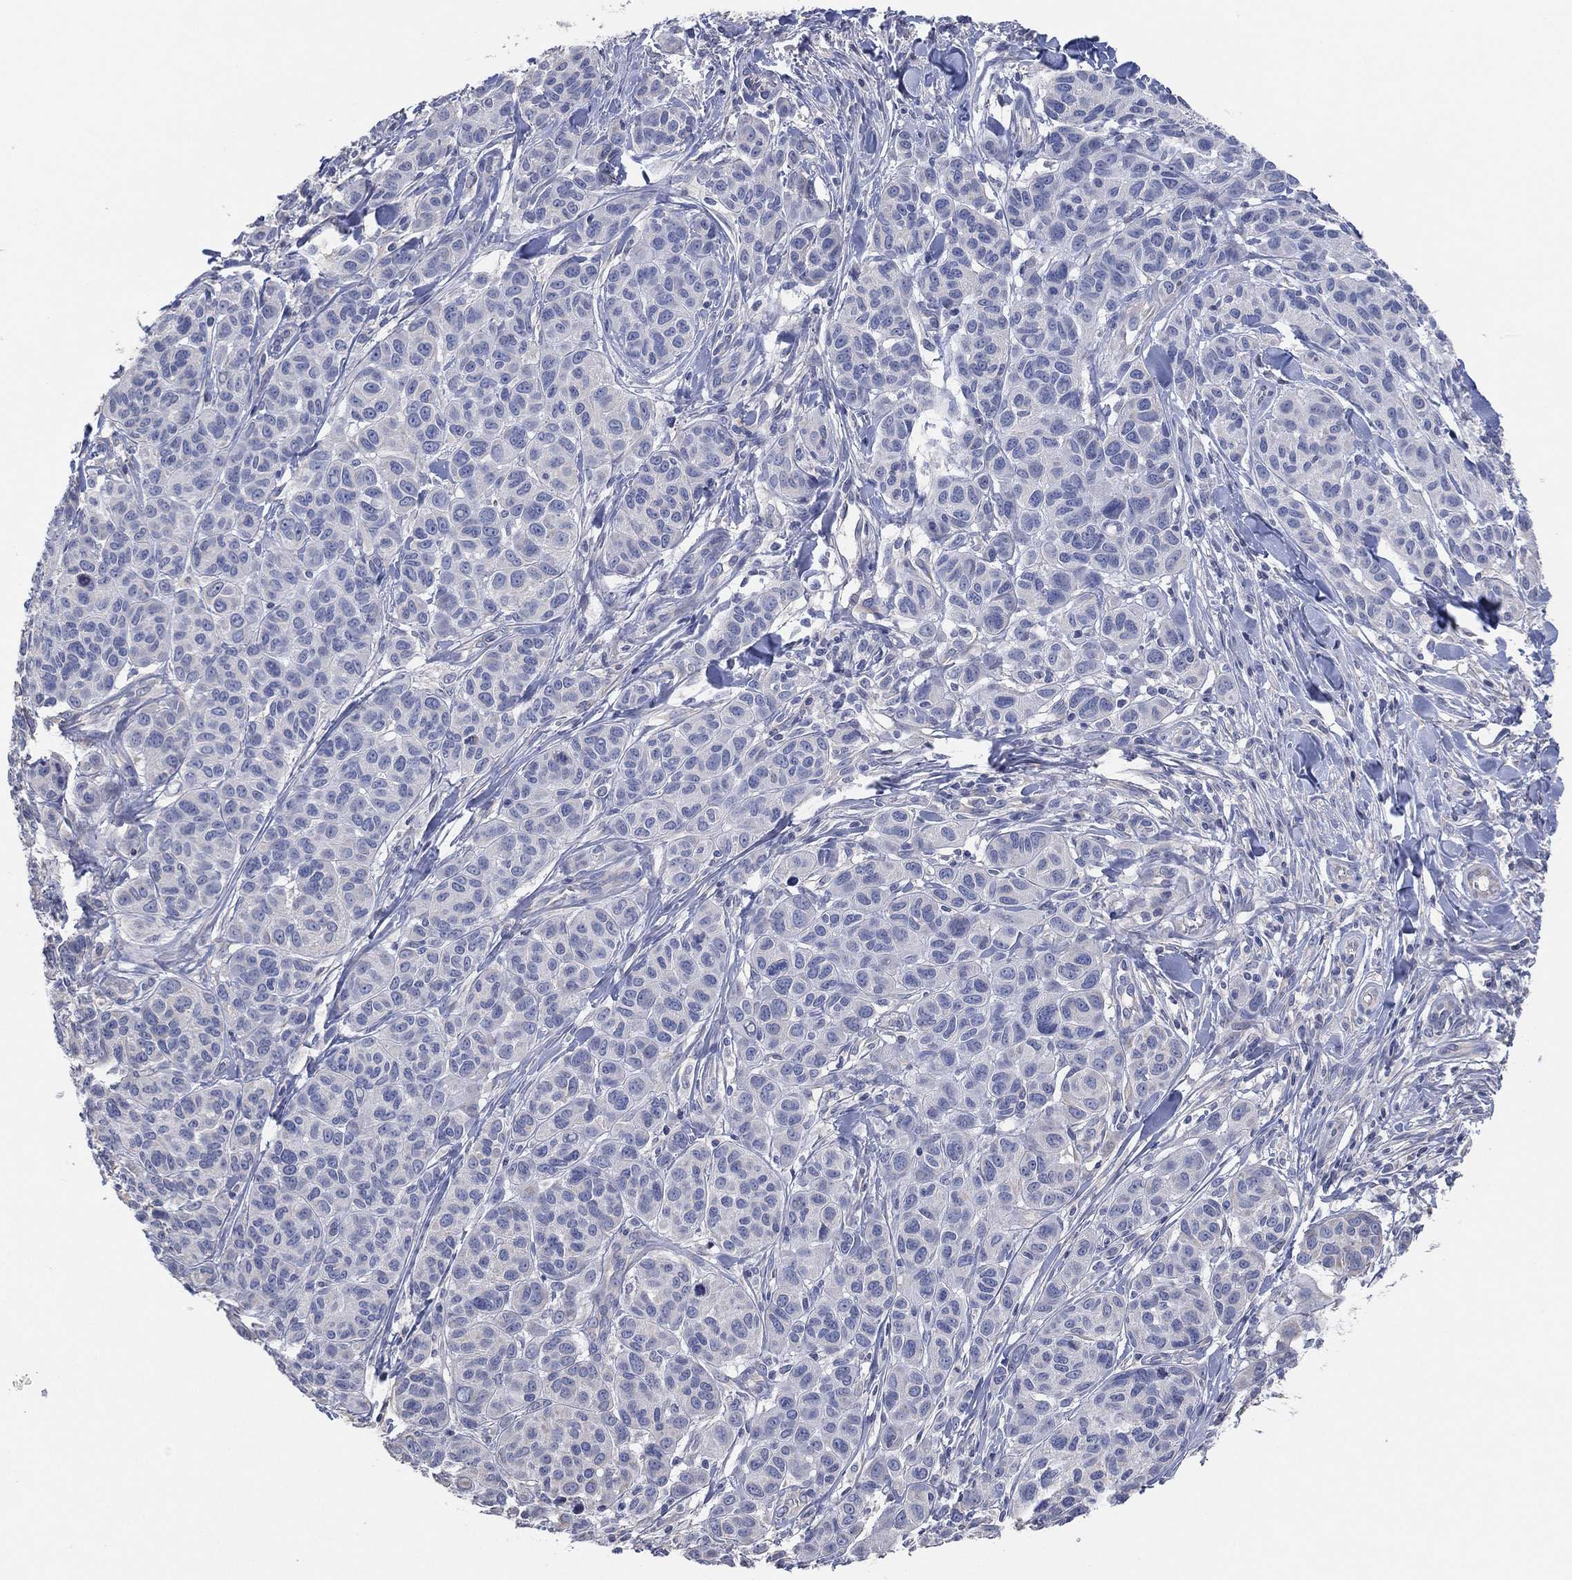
{"staining": {"intensity": "negative", "quantity": "none", "location": "none"}, "tissue": "melanoma", "cell_type": "Tumor cells", "image_type": "cancer", "snomed": [{"axis": "morphology", "description": "Malignant melanoma, NOS"}, {"axis": "topography", "description": "Skin"}], "caption": "Immunohistochemical staining of melanoma reveals no significant expression in tumor cells. (Immunohistochemistry (ihc), brightfield microscopy, high magnification).", "gene": "CFTR", "patient": {"sex": "male", "age": 79}}